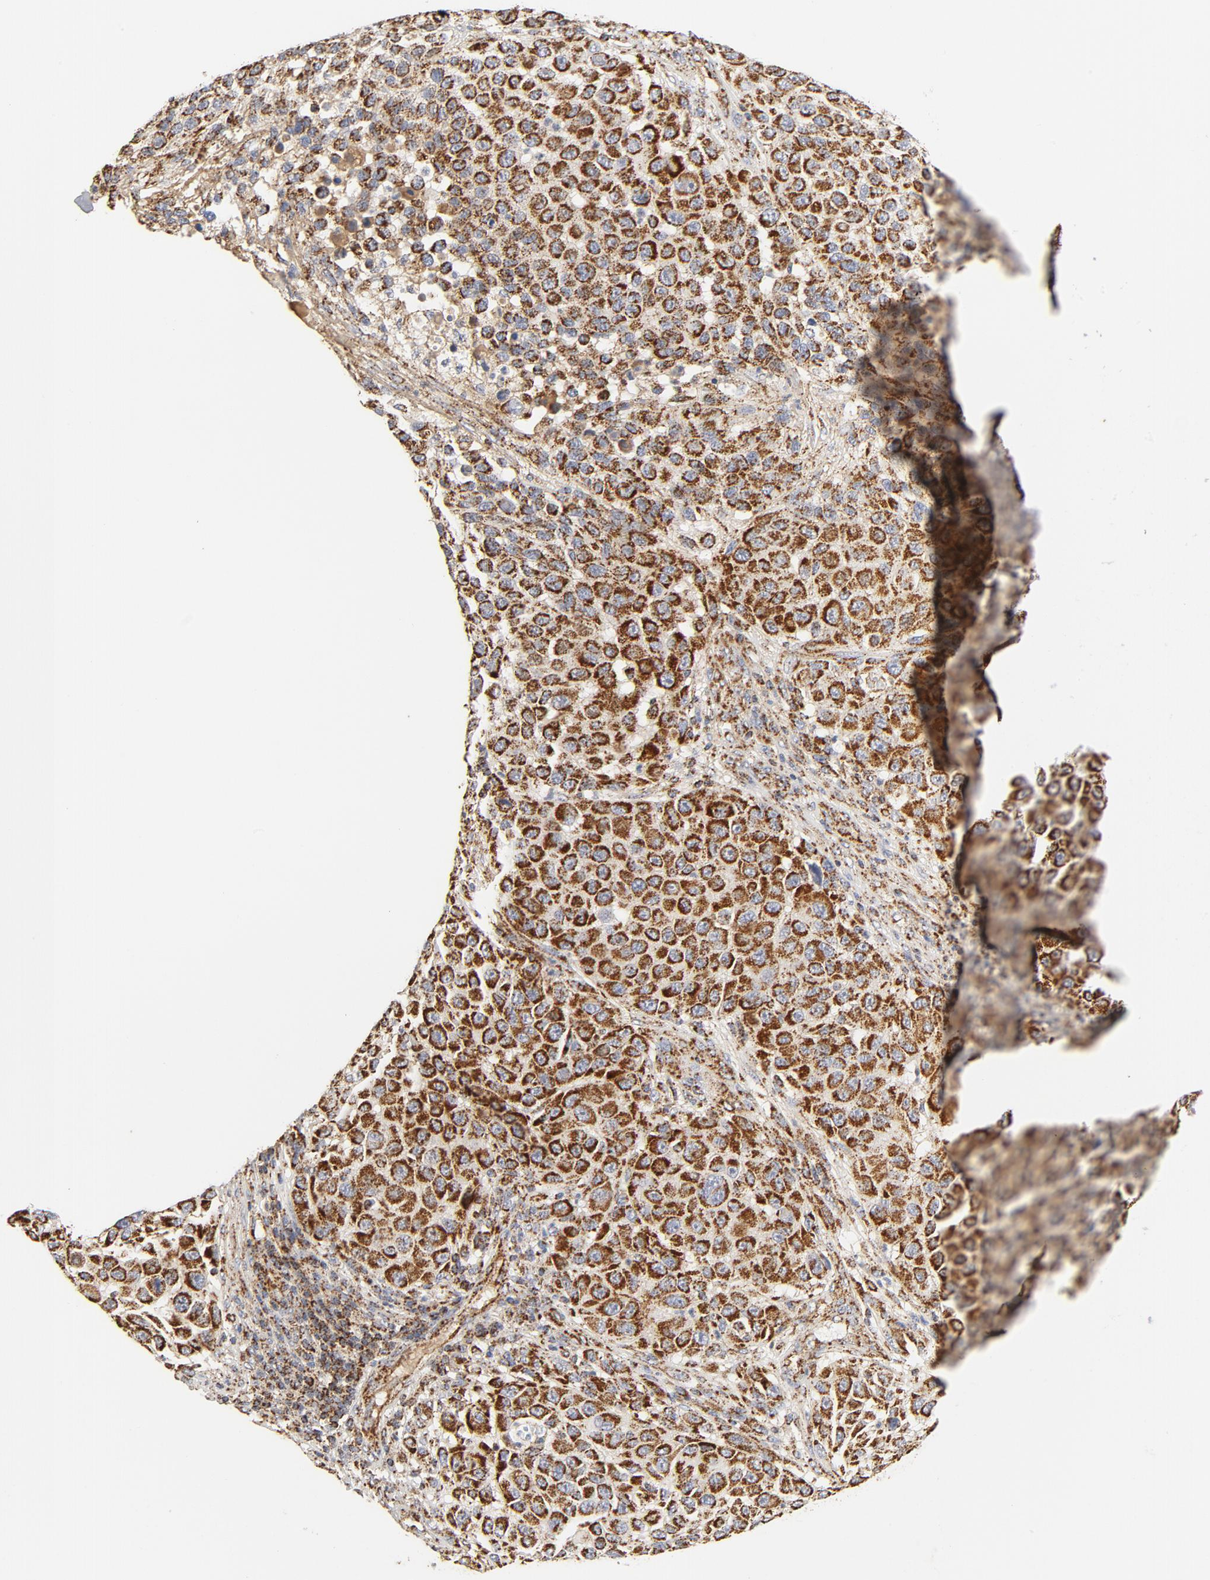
{"staining": {"intensity": "strong", "quantity": ">75%", "location": "cytoplasmic/membranous"}, "tissue": "melanoma", "cell_type": "Tumor cells", "image_type": "cancer", "snomed": [{"axis": "morphology", "description": "Malignant melanoma, Metastatic site"}, {"axis": "topography", "description": "Lymph node"}], "caption": "This is an image of immunohistochemistry staining of melanoma, which shows strong expression in the cytoplasmic/membranous of tumor cells.", "gene": "PCNX4", "patient": {"sex": "male", "age": 61}}